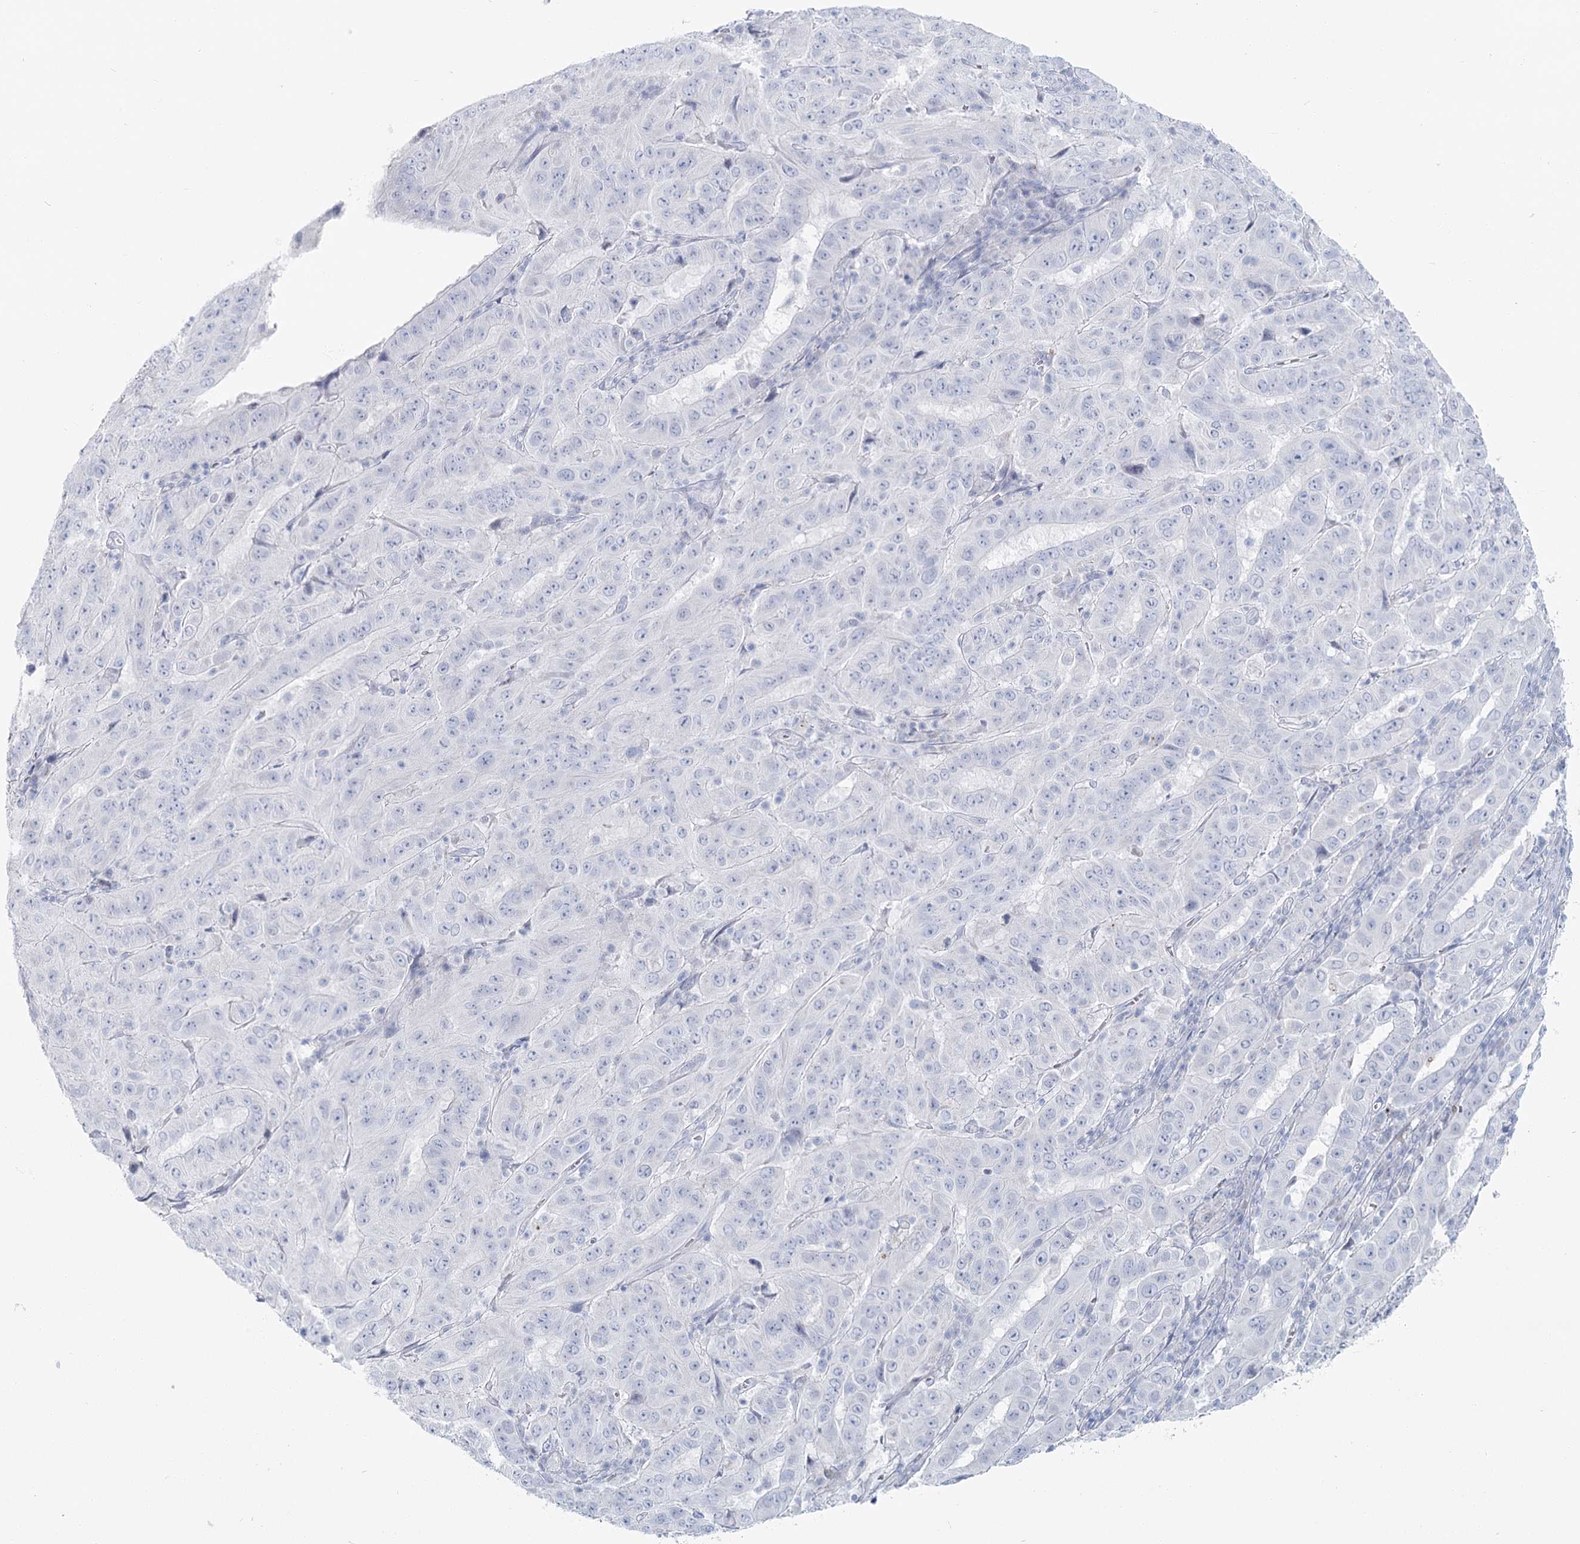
{"staining": {"intensity": "negative", "quantity": "none", "location": "none"}, "tissue": "pancreatic cancer", "cell_type": "Tumor cells", "image_type": "cancer", "snomed": [{"axis": "morphology", "description": "Adenocarcinoma, NOS"}, {"axis": "topography", "description": "Pancreas"}], "caption": "DAB (3,3'-diaminobenzidine) immunohistochemical staining of human pancreatic cancer (adenocarcinoma) exhibits no significant positivity in tumor cells. The staining is performed using DAB brown chromogen with nuclei counter-stained in using hematoxylin.", "gene": "IFIT5", "patient": {"sex": "male", "age": 63}}